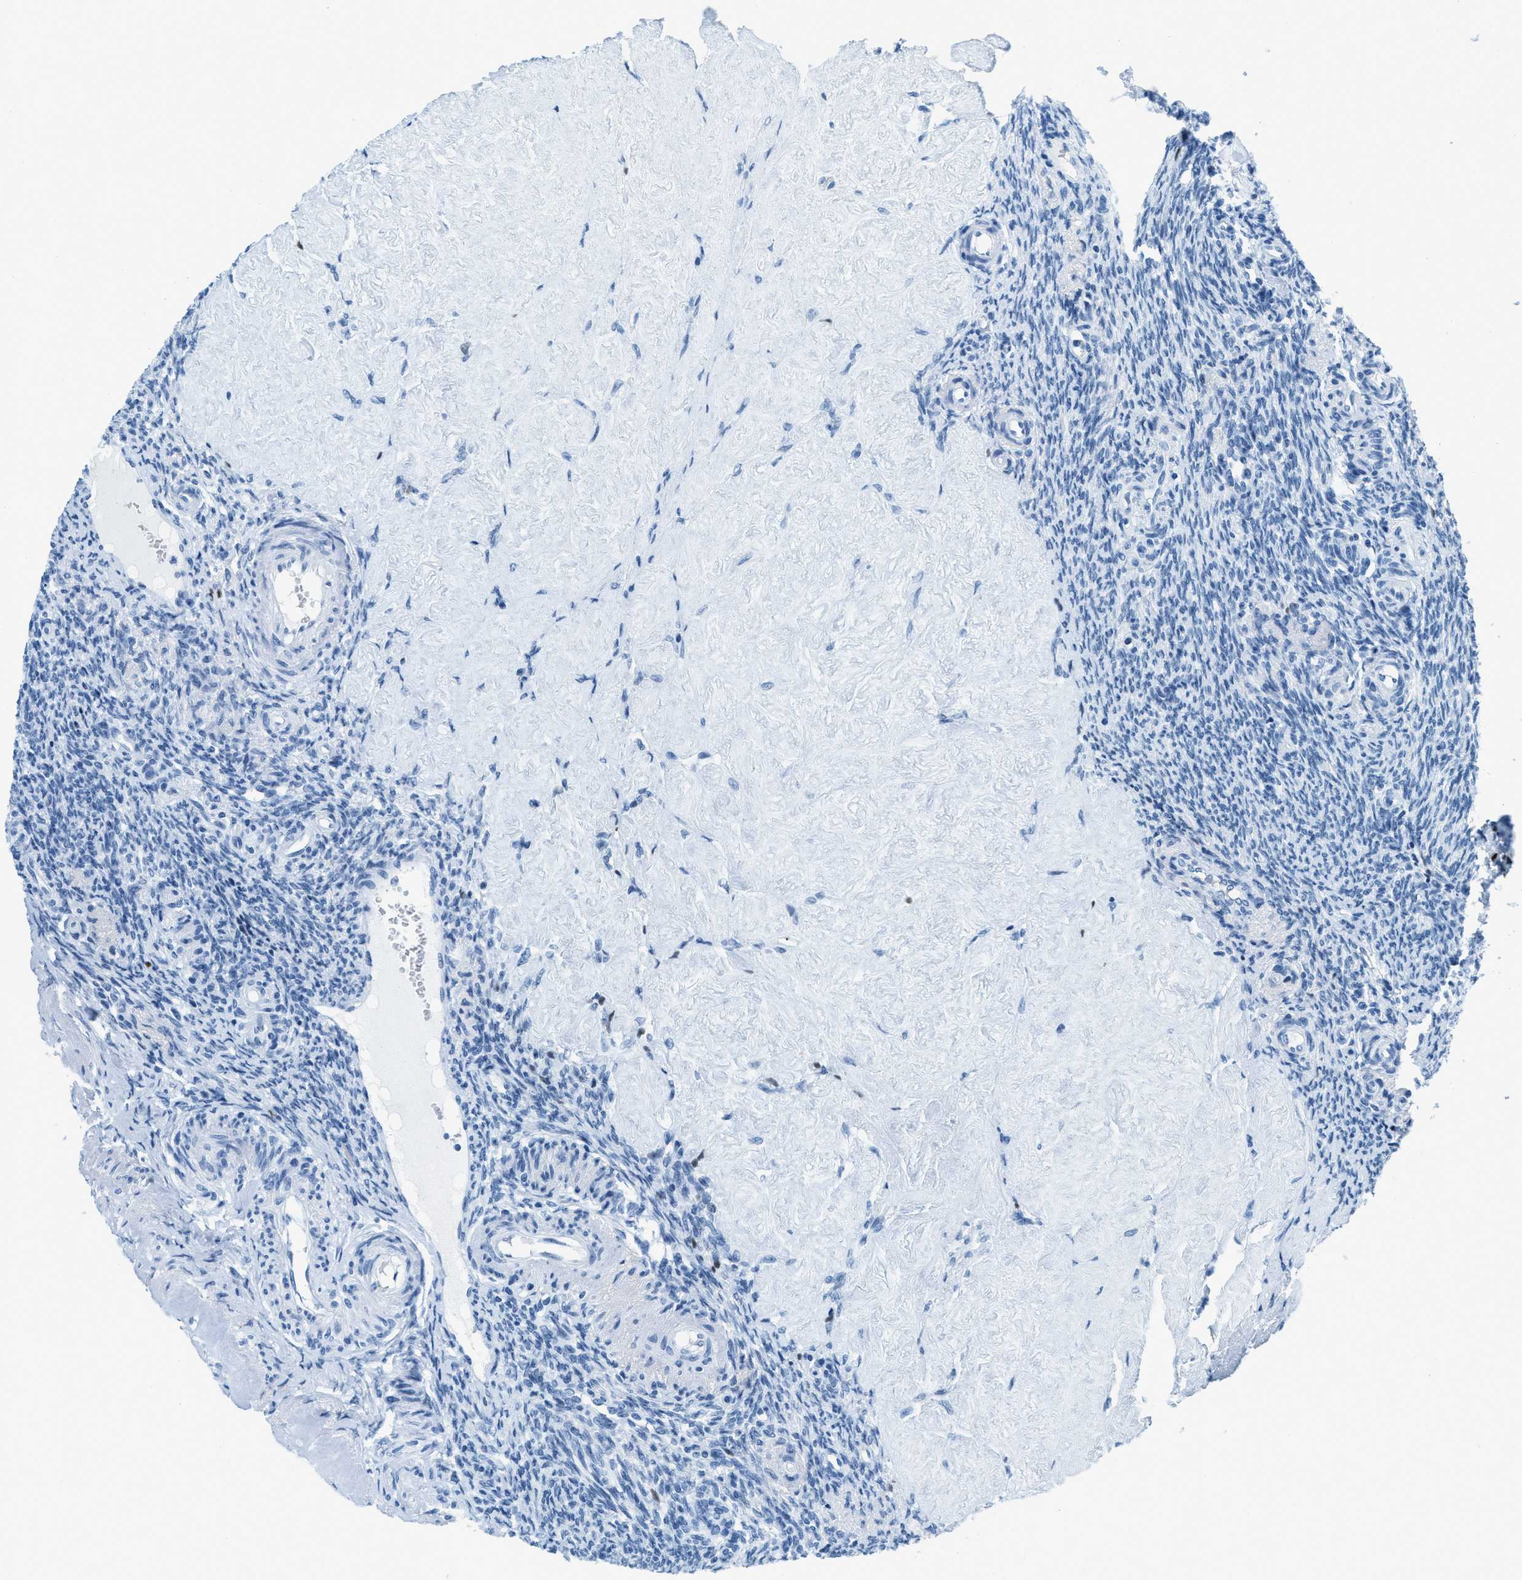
{"staining": {"intensity": "weak", "quantity": ">75%", "location": "nuclear"}, "tissue": "ovary", "cell_type": "Follicle cells", "image_type": "normal", "snomed": [{"axis": "morphology", "description": "Normal tissue, NOS"}, {"axis": "topography", "description": "Ovary"}], "caption": "Protein positivity by immunohistochemistry displays weak nuclear positivity in about >75% of follicle cells in unremarkable ovary.", "gene": "PLA2G2A", "patient": {"sex": "female", "age": 41}}